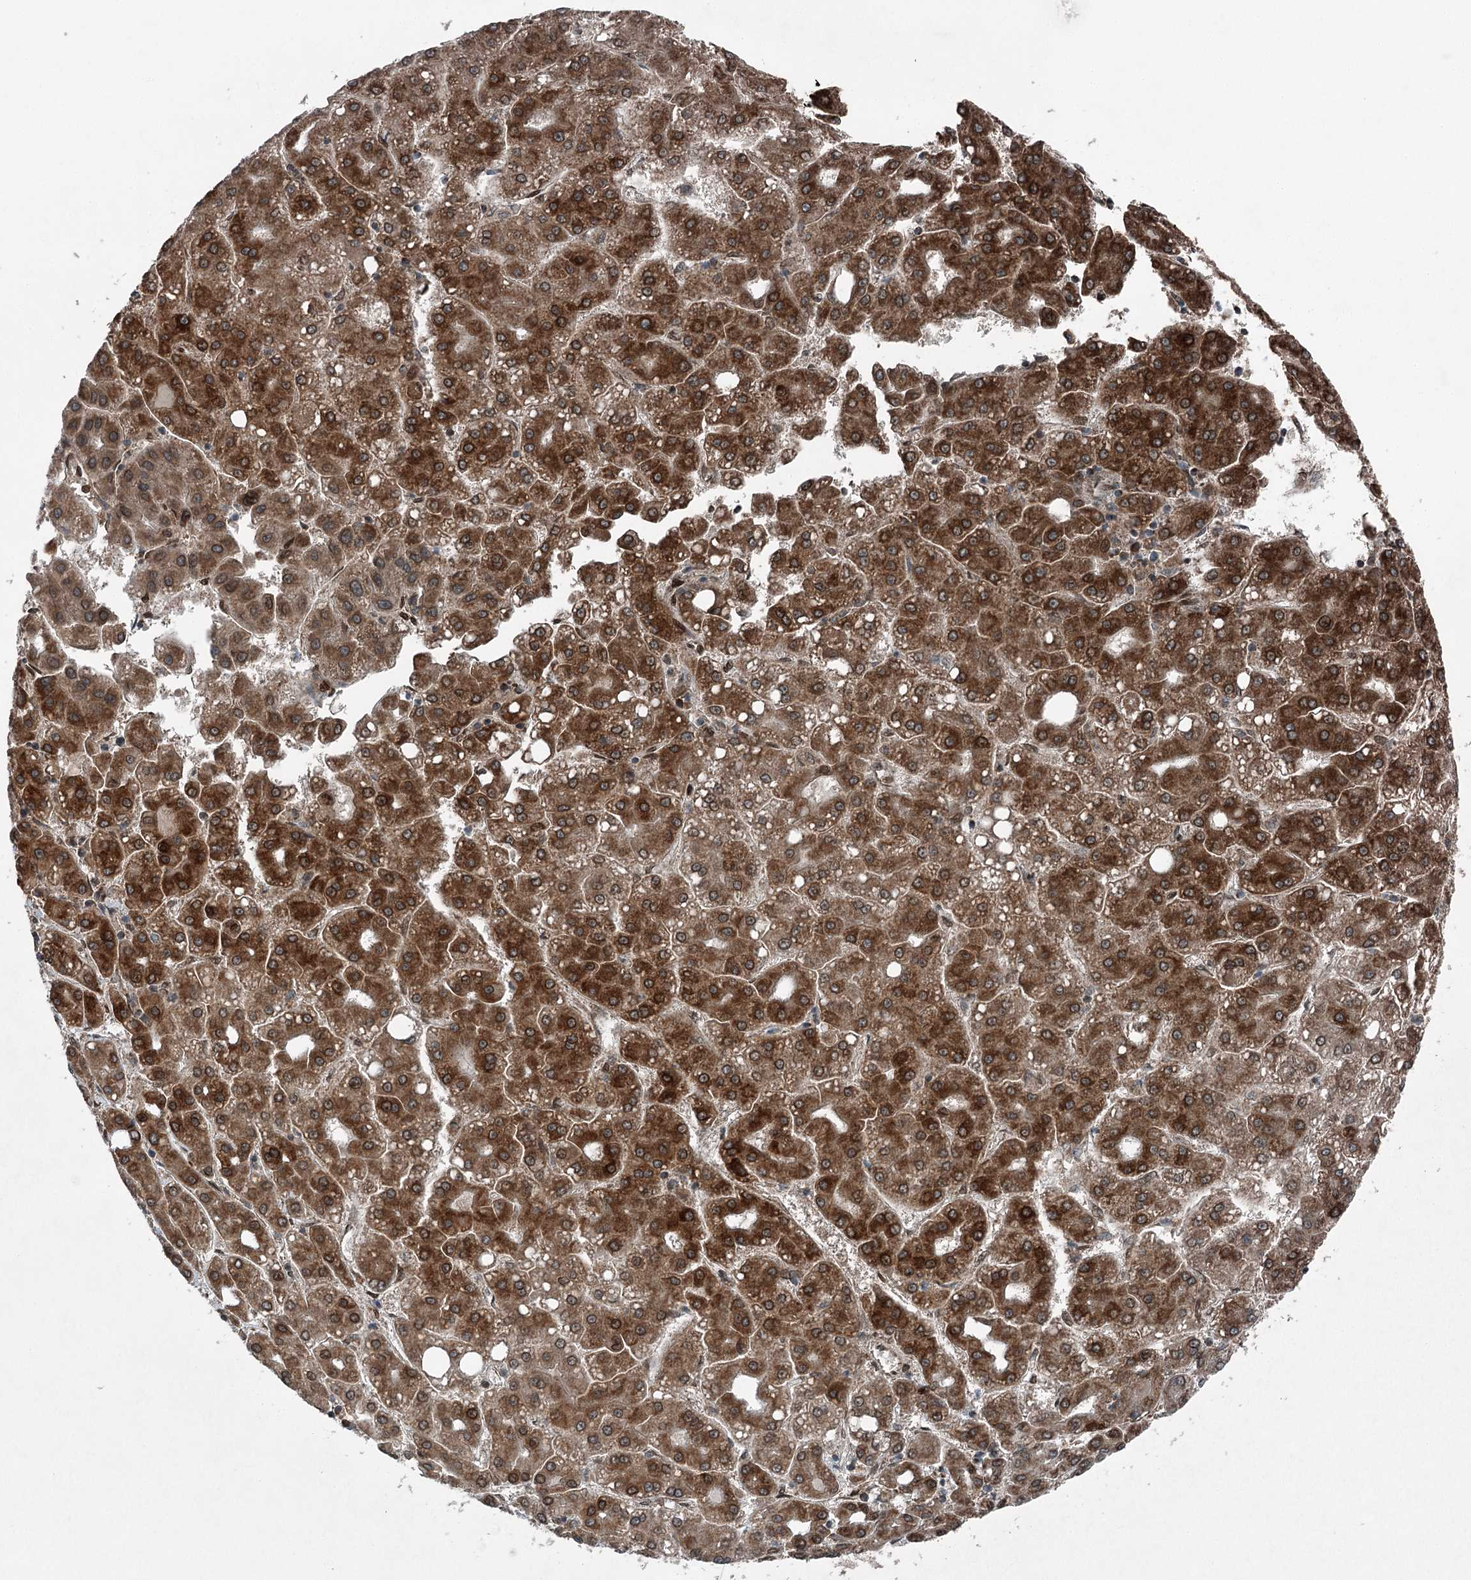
{"staining": {"intensity": "strong", "quantity": ">75%", "location": "cytoplasmic/membranous"}, "tissue": "liver cancer", "cell_type": "Tumor cells", "image_type": "cancer", "snomed": [{"axis": "morphology", "description": "Carcinoma, Hepatocellular, NOS"}, {"axis": "topography", "description": "Liver"}], "caption": "Brown immunohistochemical staining in hepatocellular carcinoma (liver) exhibits strong cytoplasmic/membranous expression in about >75% of tumor cells.", "gene": "BCKDHA", "patient": {"sex": "male", "age": 65}}